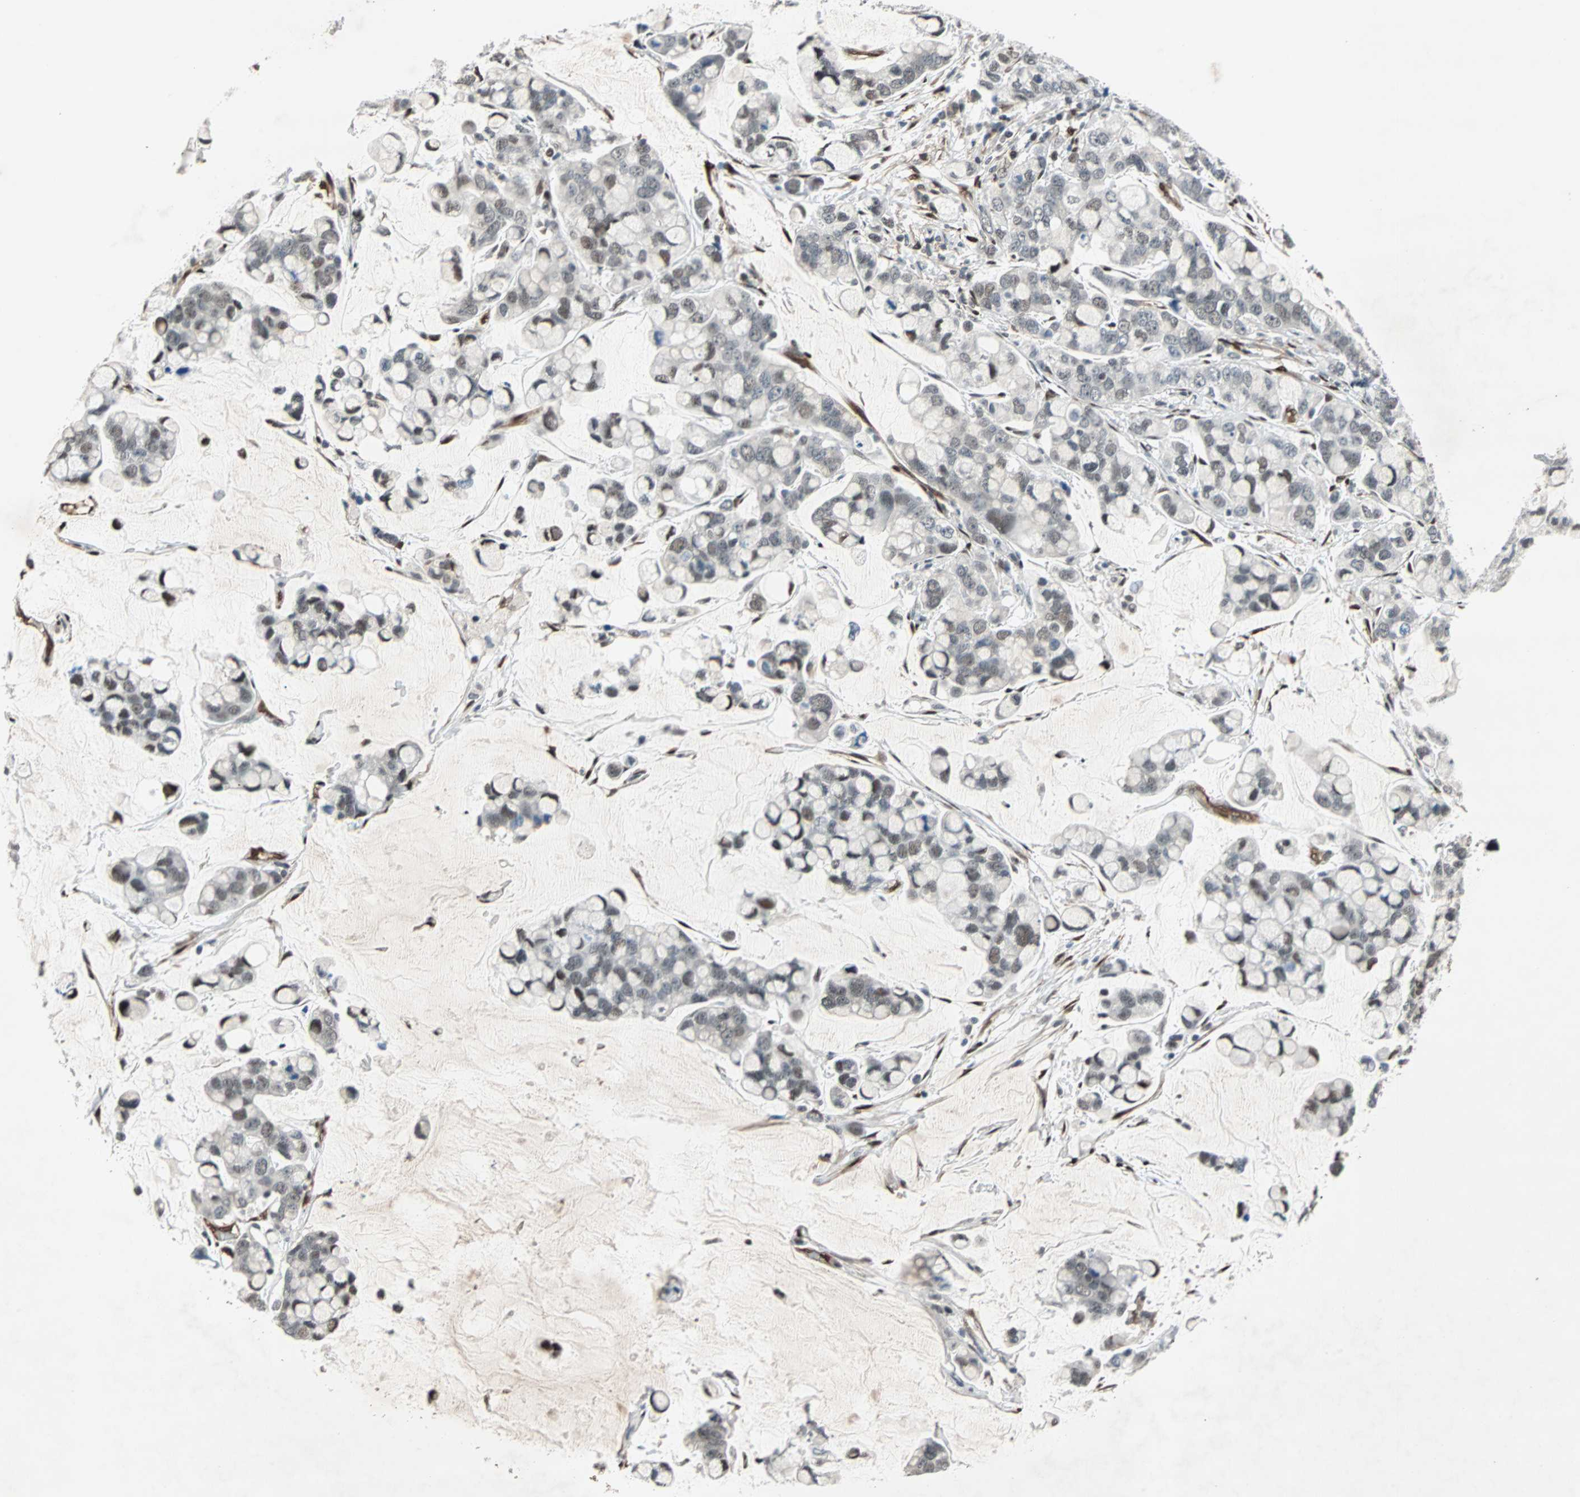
{"staining": {"intensity": "weak", "quantity": "<25%", "location": "nuclear"}, "tissue": "stomach cancer", "cell_type": "Tumor cells", "image_type": "cancer", "snomed": [{"axis": "morphology", "description": "Adenocarcinoma, NOS"}, {"axis": "topography", "description": "Stomach, lower"}], "caption": "Stomach cancer (adenocarcinoma) stained for a protein using immunohistochemistry (IHC) shows no expression tumor cells.", "gene": "WWTR1", "patient": {"sex": "male", "age": 84}}